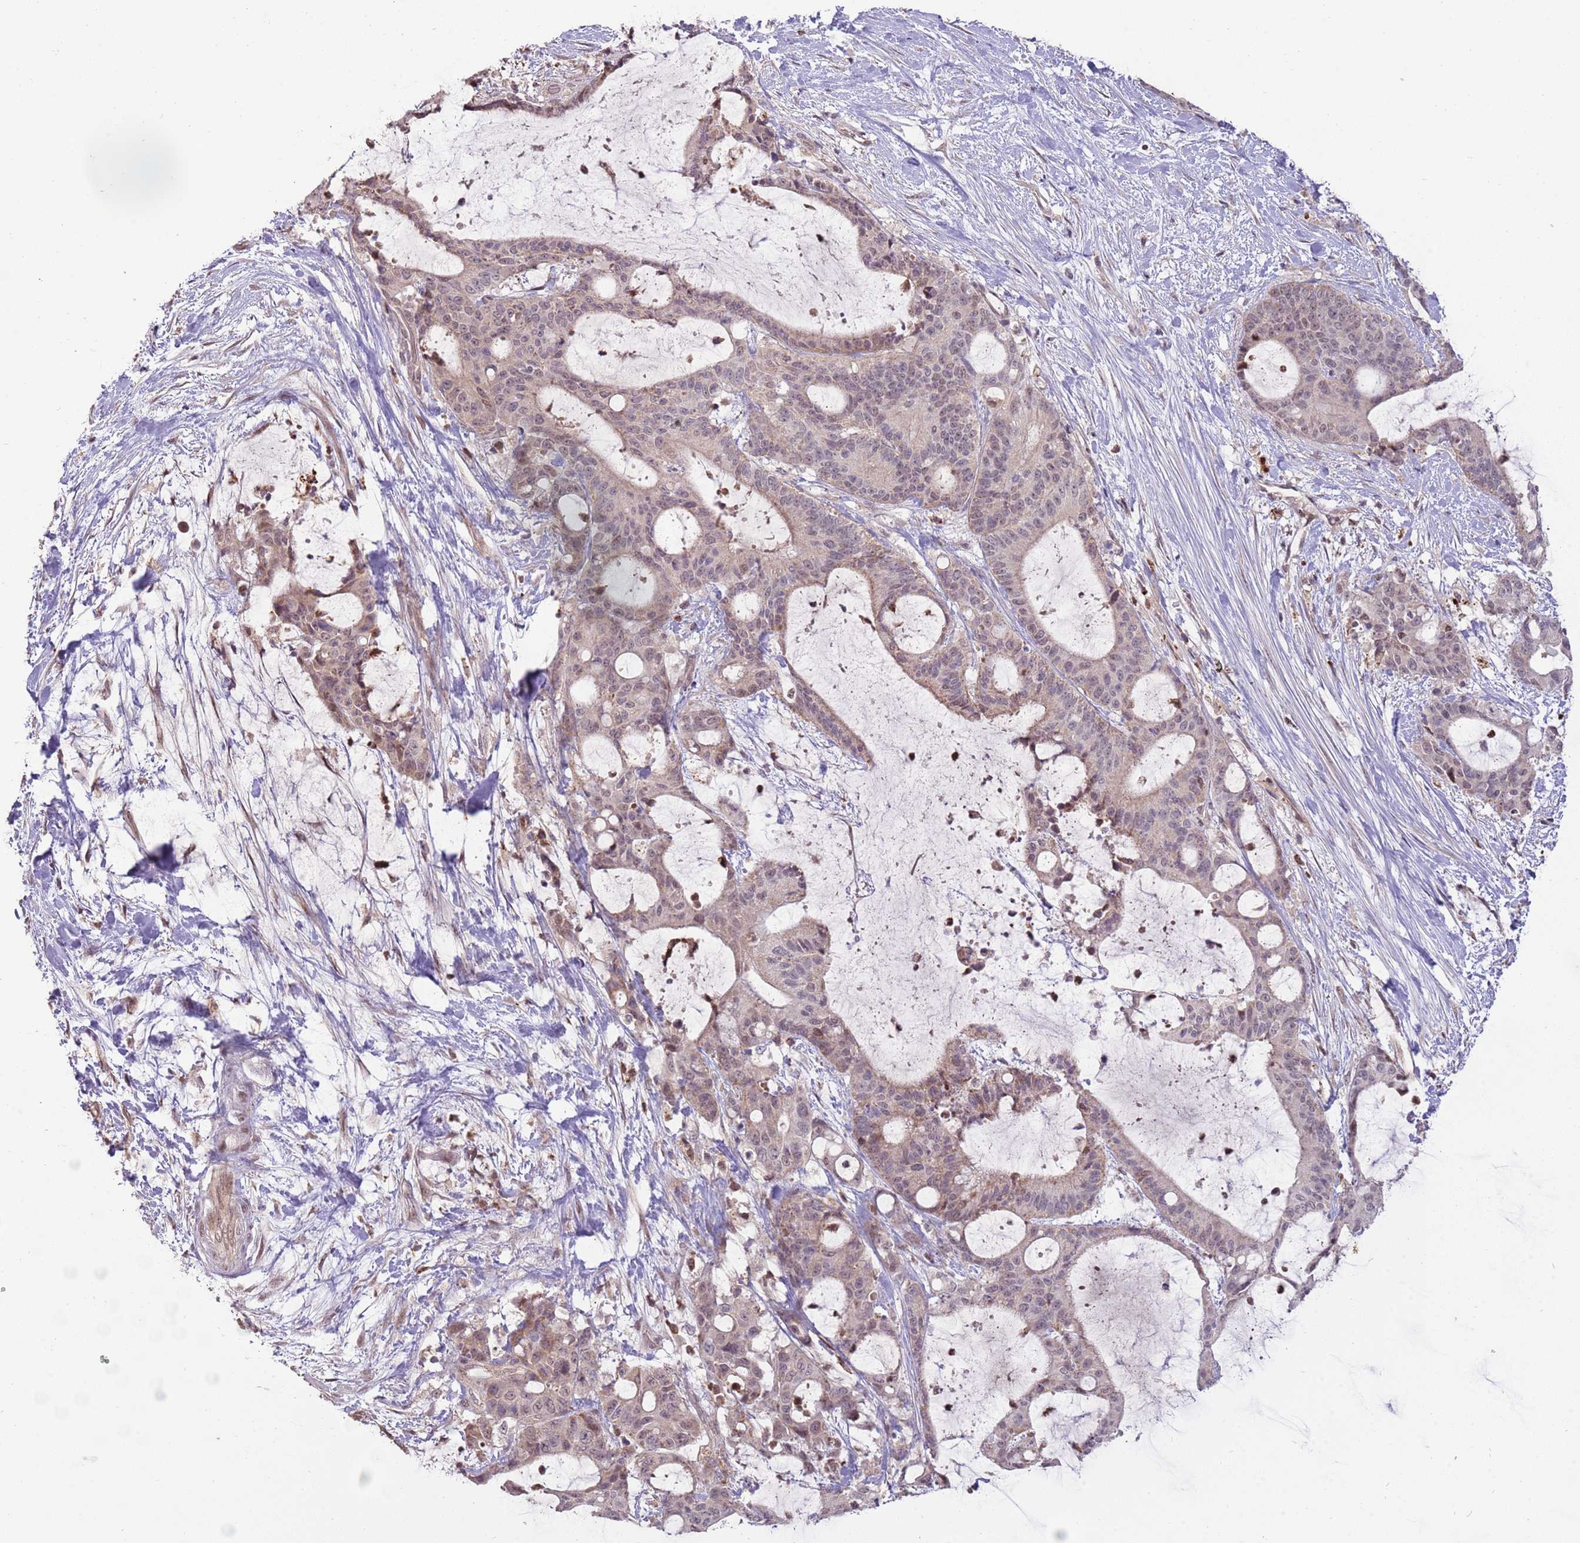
{"staining": {"intensity": "weak", "quantity": ">75%", "location": "nuclear"}, "tissue": "liver cancer", "cell_type": "Tumor cells", "image_type": "cancer", "snomed": [{"axis": "morphology", "description": "Normal tissue, NOS"}, {"axis": "morphology", "description": "Cholangiocarcinoma"}, {"axis": "topography", "description": "Liver"}, {"axis": "topography", "description": "Peripheral nerve tissue"}], "caption": "Protein staining by IHC reveals weak nuclear expression in approximately >75% of tumor cells in liver cholangiocarcinoma.", "gene": "NBPF6", "patient": {"sex": "female", "age": 73}}